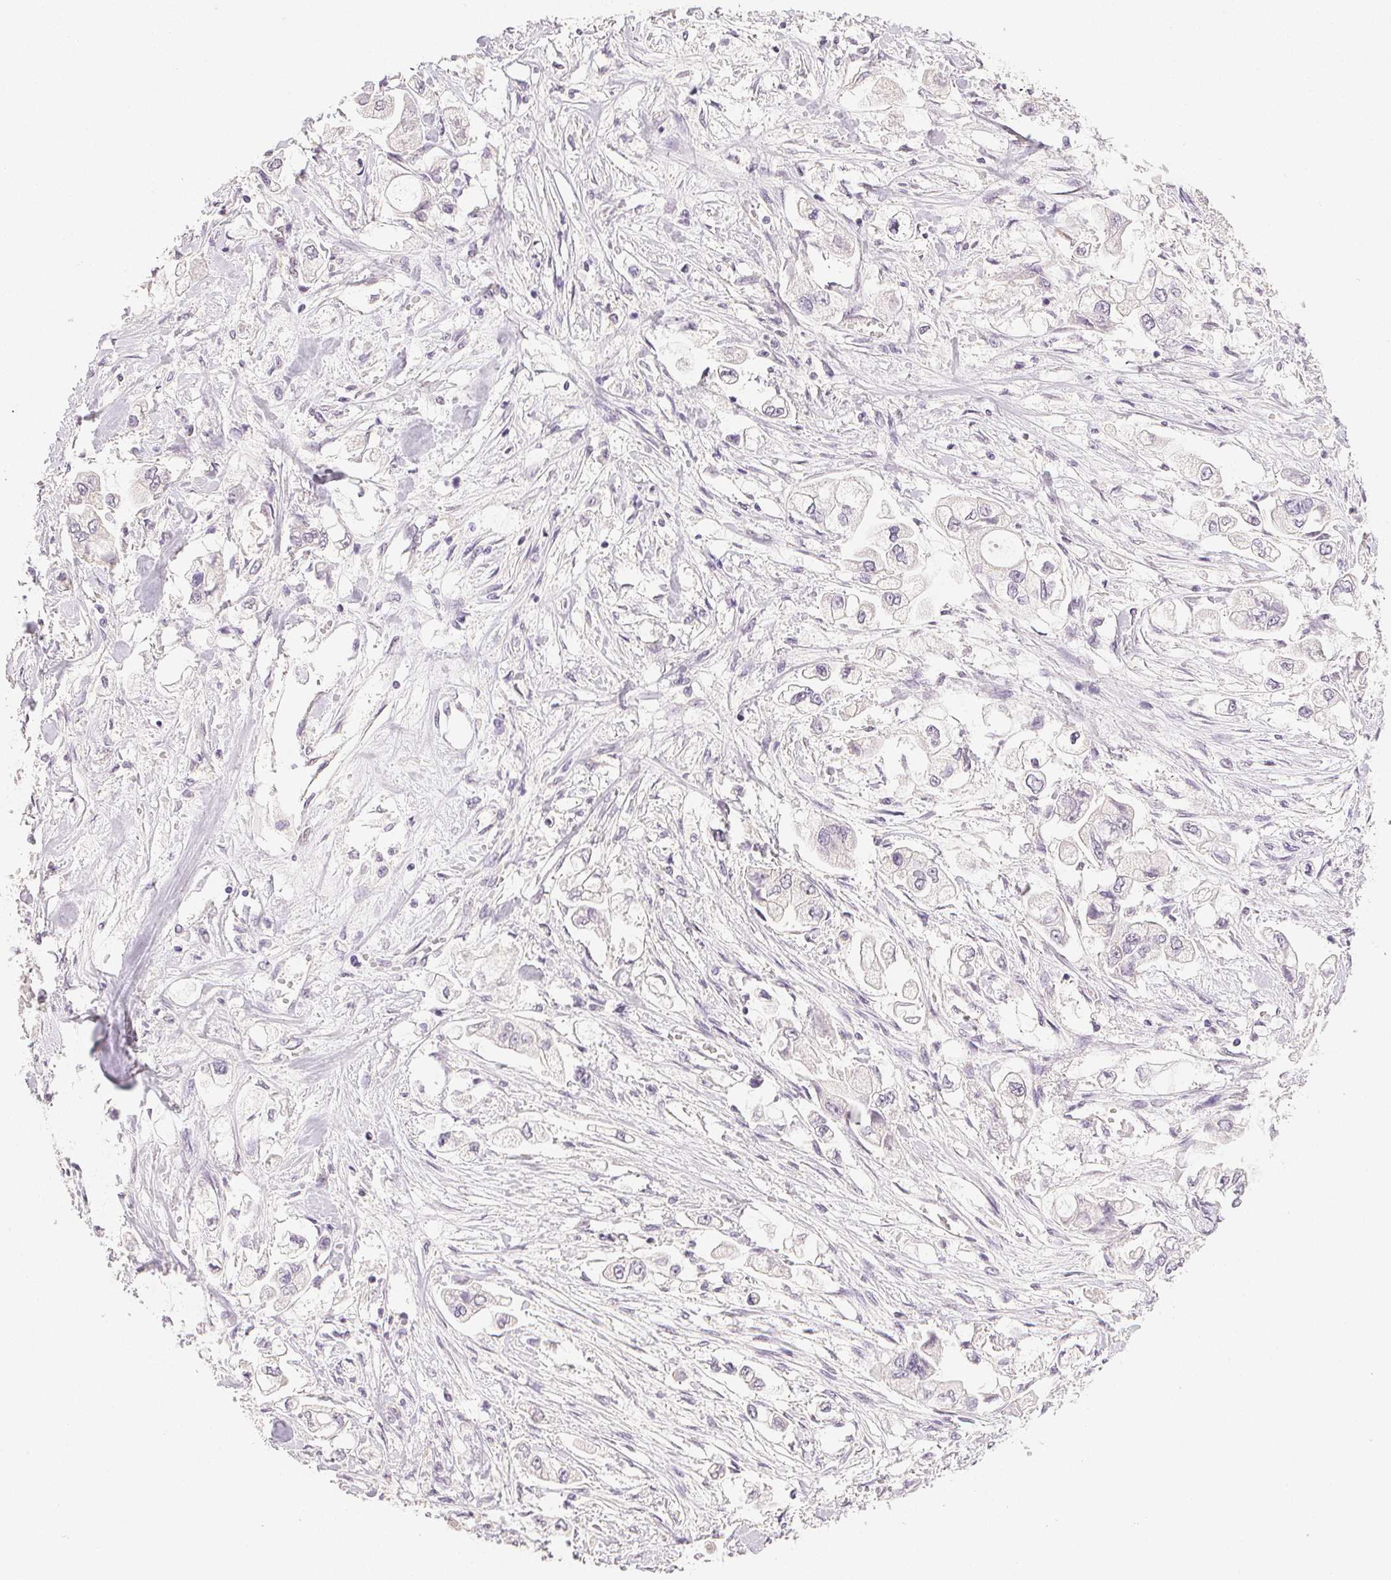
{"staining": {"intensity": "negative", "quantity": "none", "location": "none"}, "tissue": "stomach cancer", "cell_type": "Tumor cells", "image_type": "cancer", "snomed": [{"axis": "morphology", "description": "Adenocarcinoma, NOS"}, {"axis": "topography", "description": "Stomach"}], "caption": "This is a photomicrograph of immunohistochemistry staining of stomach adenocarcinoma, which shows no expression in tumor cells. The staining is performed using DAB (3,3'-diaminobenzidine) brown chromogen with nuclei counter-stained in using hematoxylin.", "gene": "PLCB1", "patient": {"sex": "male", "age": 62}}